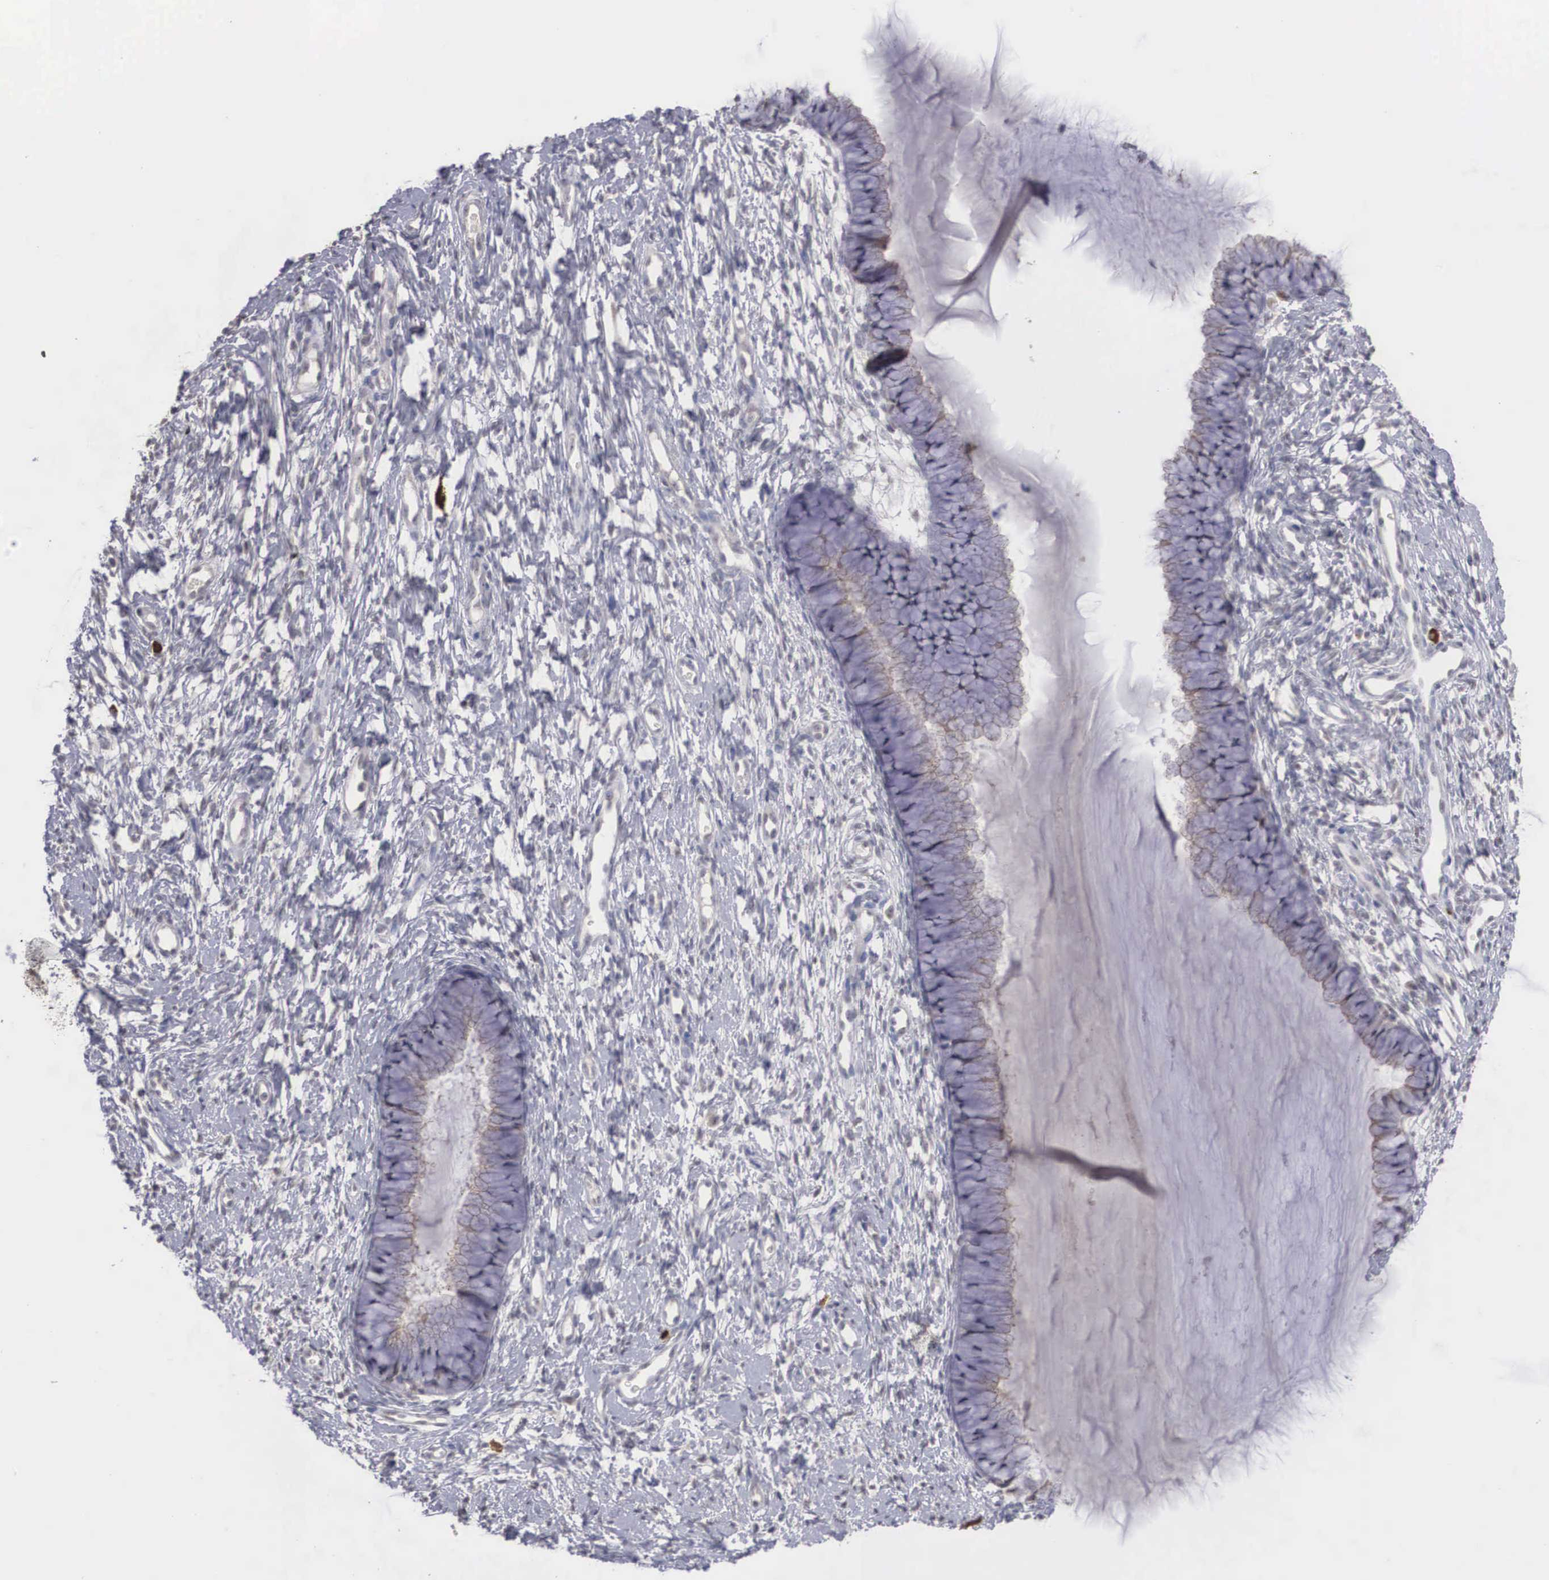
{"staining": {"intensity": "negative", "quantity": "none", "location": "none"}, "tissue": "cervix", "cell_type": "Glandular cells", "image_type": "normal", "snomed": [{"axis": "morphology", "description": "Normal tissue, NOS"}, {"axis": "topography", "description": "Cervix"}], "caption": "Glandular cells are negative for brown protein staining in benign cervix. (DAB (3,3'-diaminobenzidine) immunohistochemistry (IHC) with hematoxylin counter stain).", "gene": "AMN", "patient": {"sex": "female", "age": 82}}